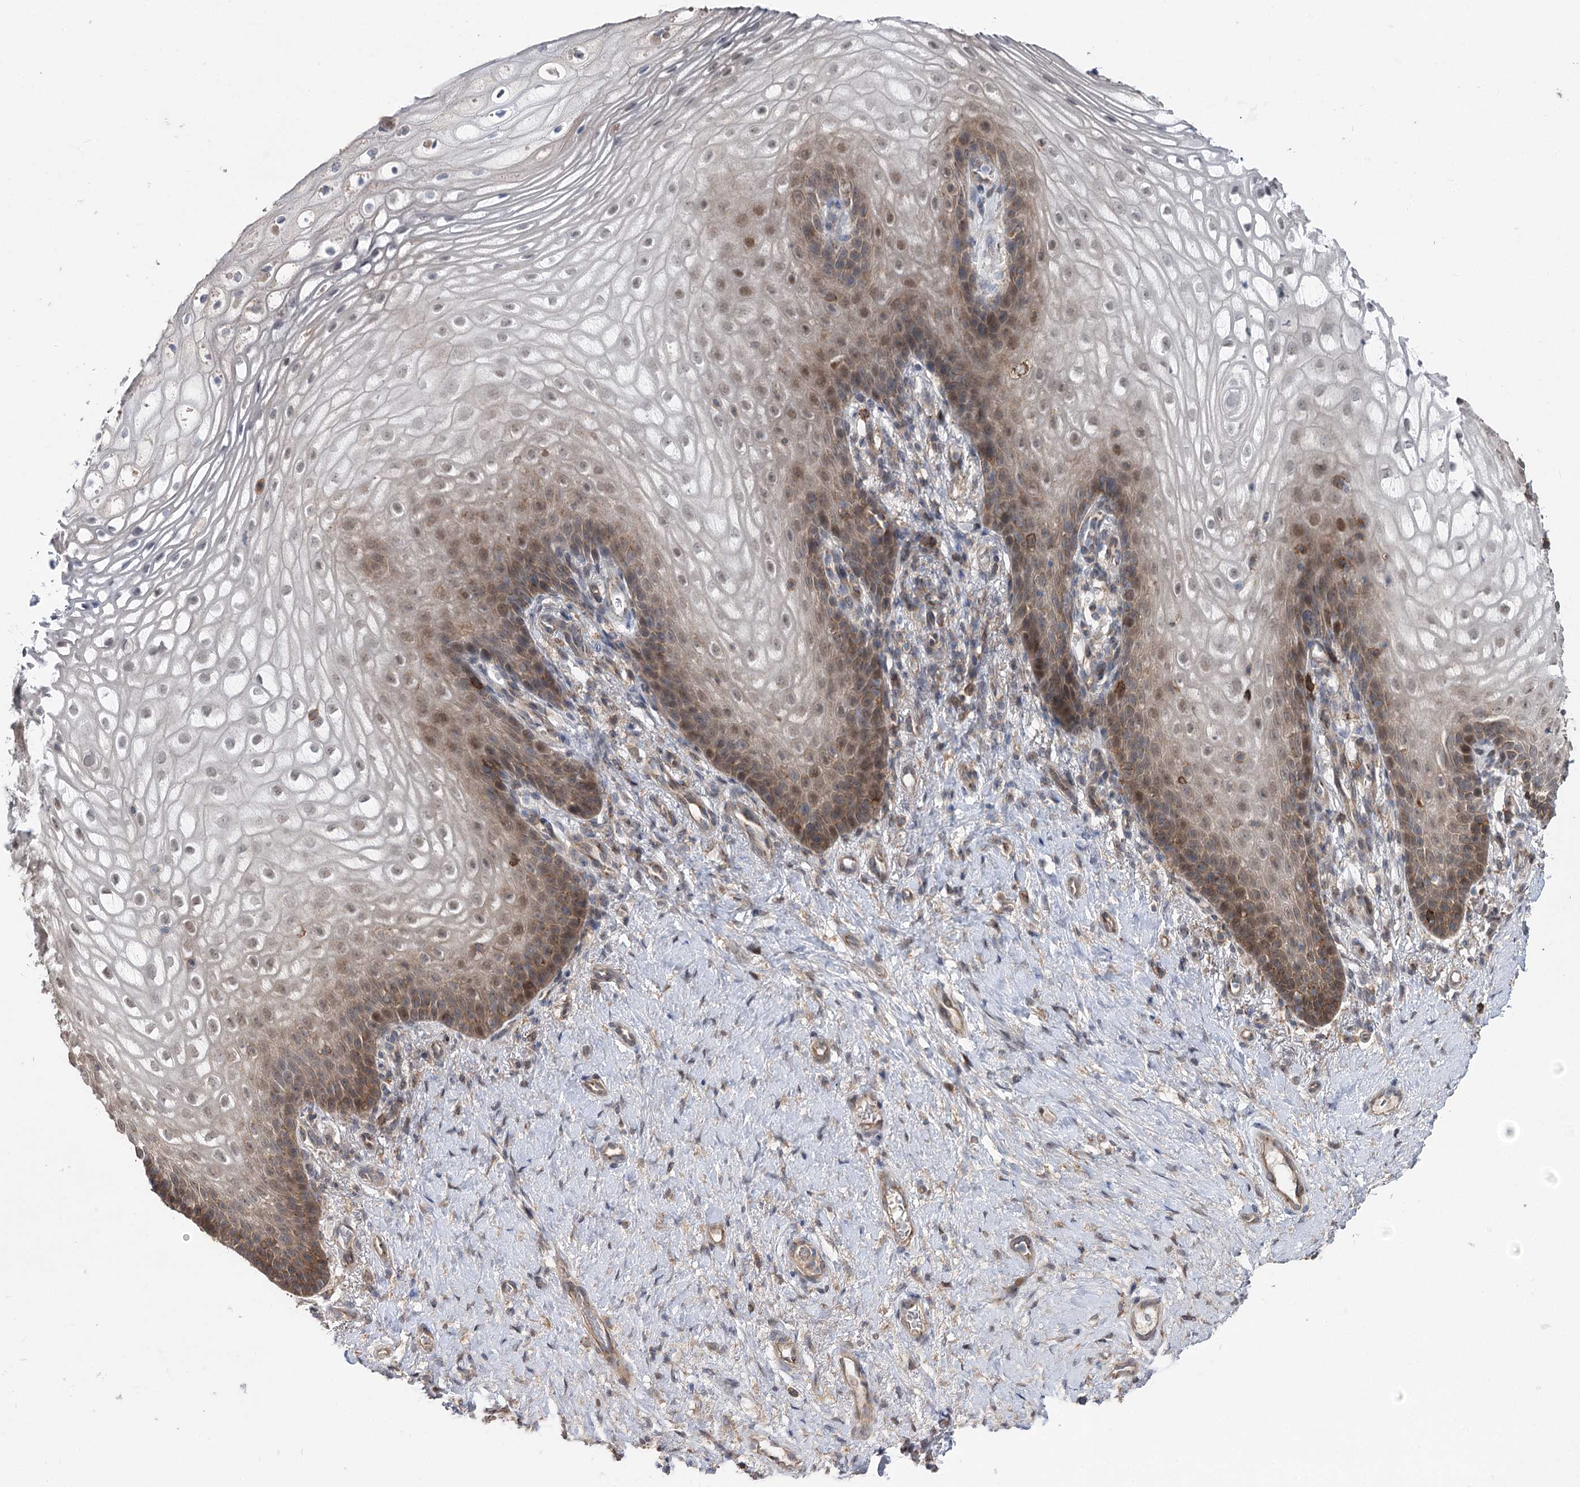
{"staining": {"intensity": "moderate", "quantity": "25%-75%", "location": "cytoplasmic/membranous,nuclear"}, "tissue": "vagina", "cell_type": "Squamous epithelial cells", "image_type": "normal", "snomed": [{"axis": "morphology", "description": "Normal tissue, NOS"}, {"axis": "topography", "description": "Vagina"}], "caption": "A high-resolution photomicrograph shows immunohistochemistry (IHC) staining of normal vagina, which displays moderate cytoplasmic/membranous,nuclear expression in approximately 25%-75% of squamous epithelial cells.", "gene": "STX6", "patient": {"sex": "female", "age": 60}}